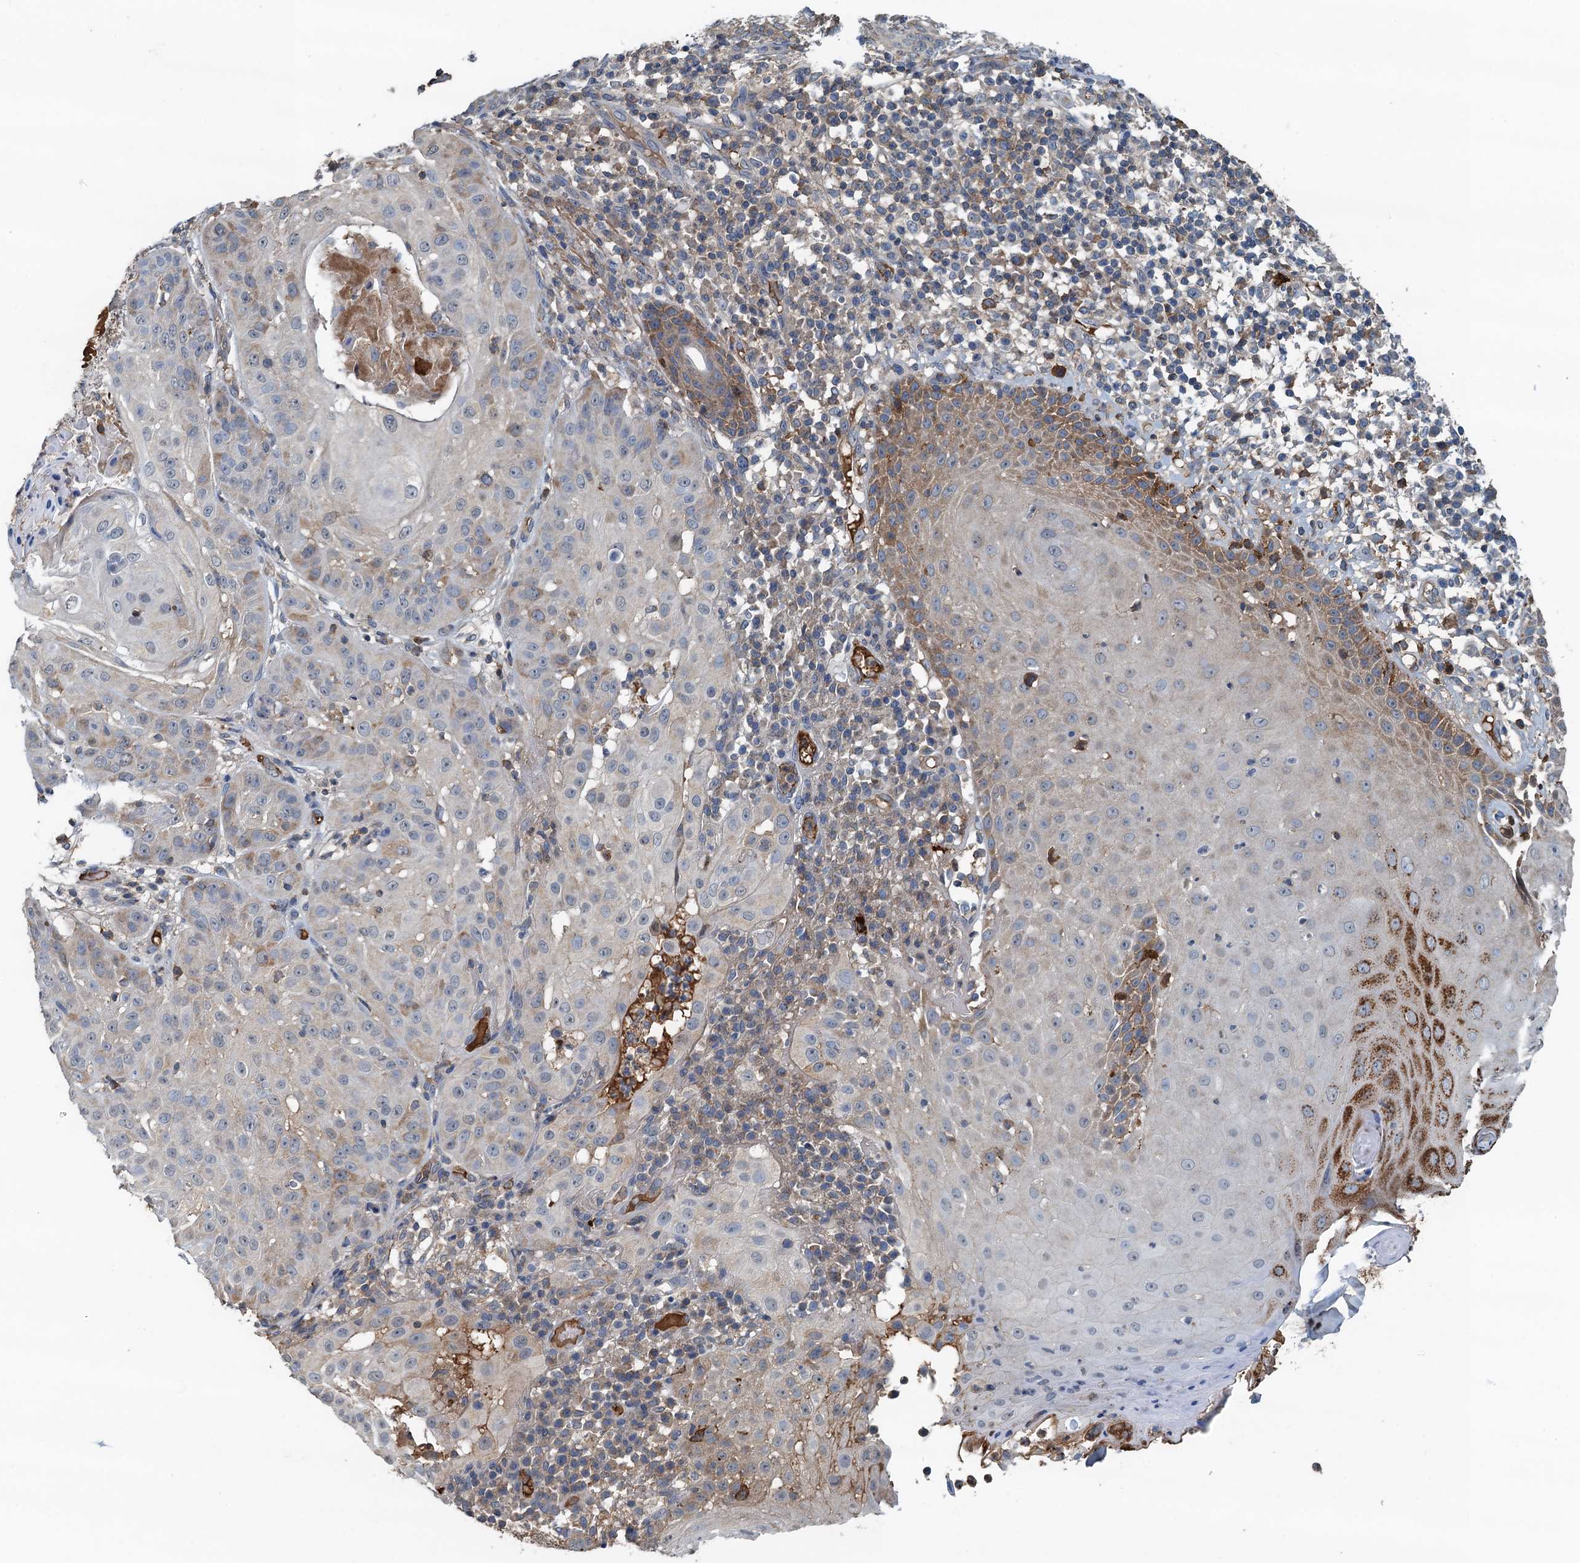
{"staining": {"intensity": "weak", "quantity": "<25%", "location": "cytoplasmic/membranous"}, "tissue": "skin cancer", "cell_type": "Tumor cells", "image_type": "cancer", "snomed": [{"axis": "morphology", "description": "Normal tissue, NOS"}, {"axis": "morphology", "description": "Basal cell carcinoma"}, {"axis": "topography", "description": "Skin"}], "caption": "There is no significant staining in tumor cells of basal cell carcinoma (skin).", "gene": "LSM14B", "patient": {"sex": "male", "age": 93}}